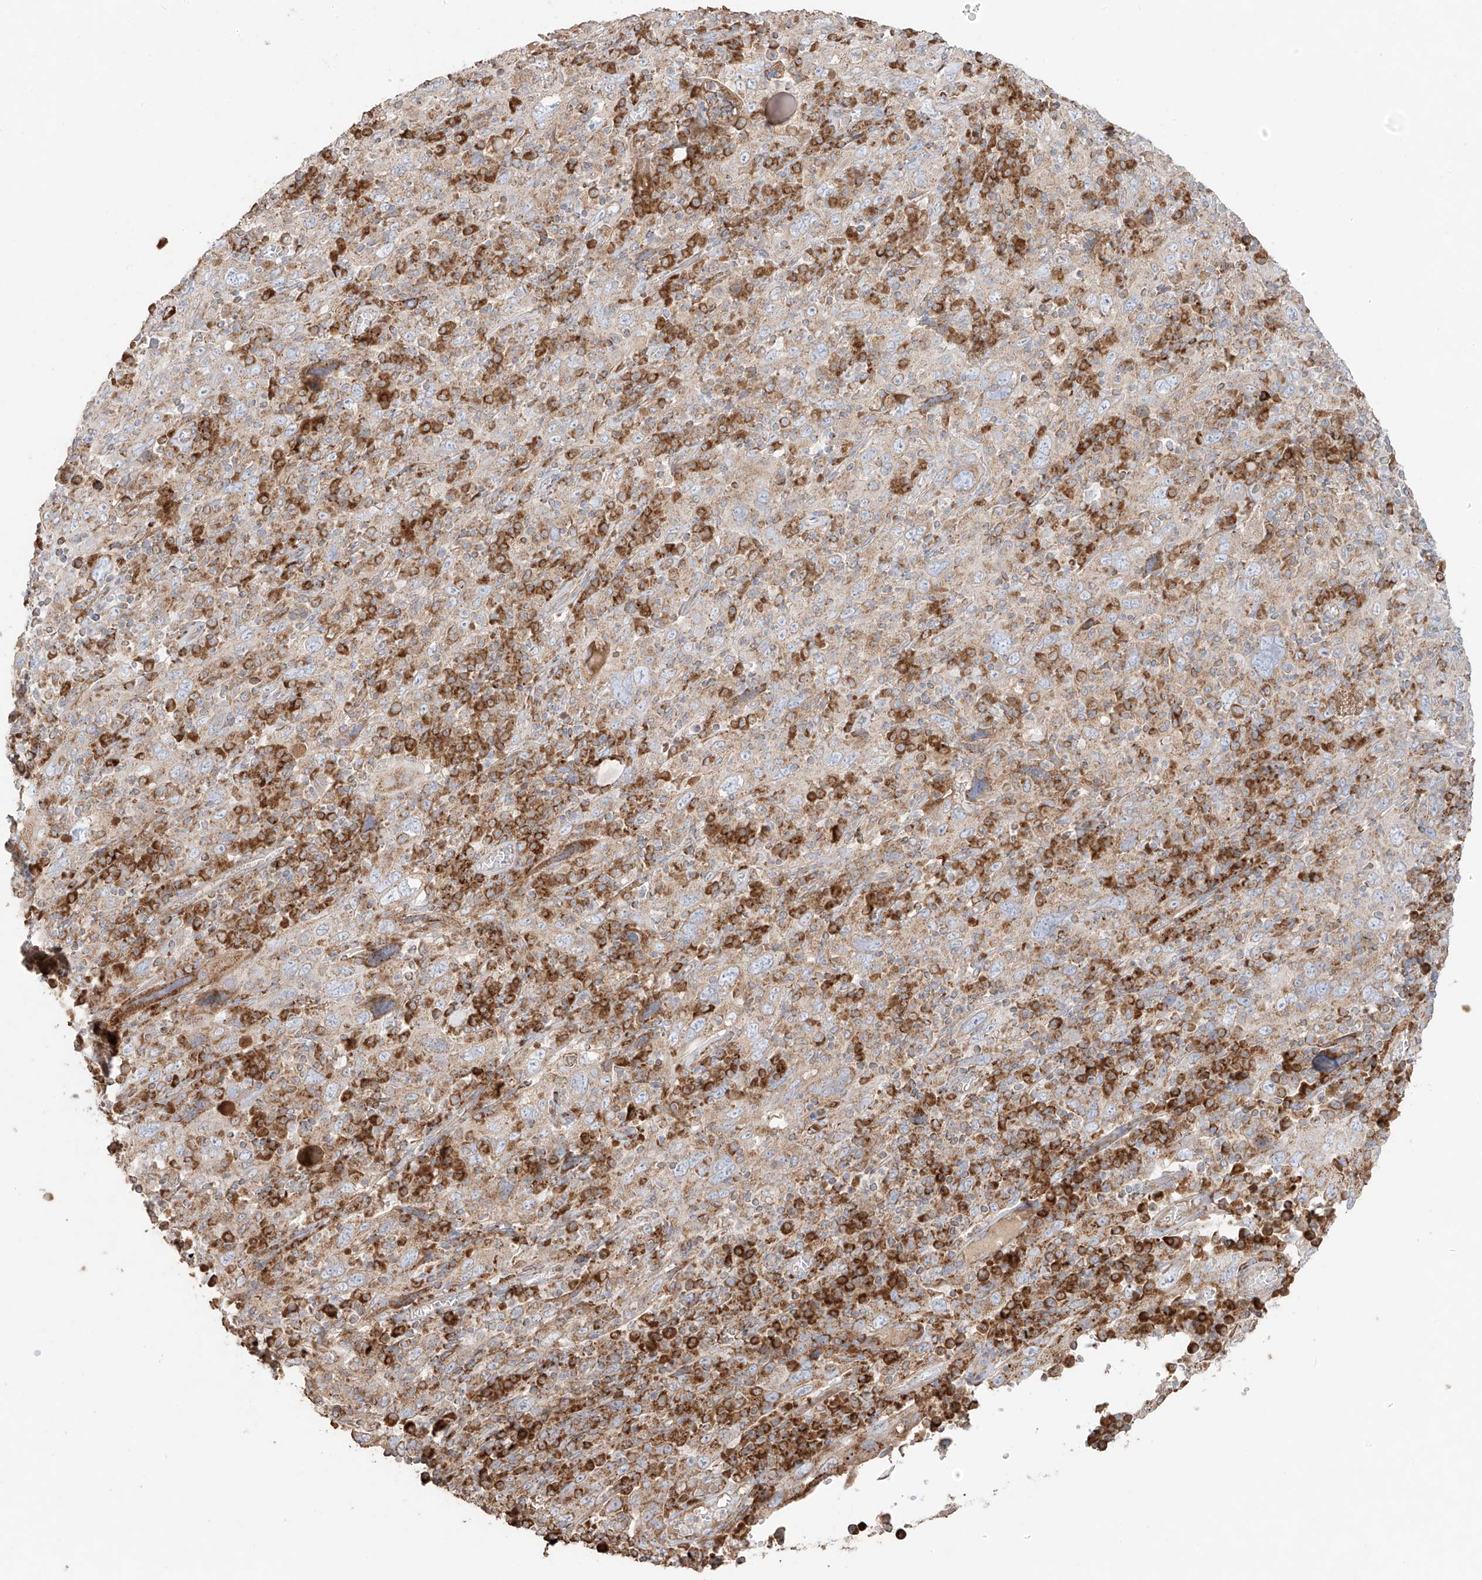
{"staining": {"intensity": "weak", "quantity": ">75%", "location": "cytoplasmic/membranous"}, "tissue": "cervical cancer", "cell_type": "Tumor cells", "image_type": "cancer", "snomed": [{"axis": "morphology", "description": "Squamous cell carcinoma, NOS"}, {"axis": "topography", "description": "Cervix"}], "caption": "A micrograph of squamous cell carcinoma (cervical) stained for a protein exhibits weak cytoplasmic/membranous brown staining in tumor cells.", "gene": "COLGALT2", "patient": {"sex": "female", "age": 46}}